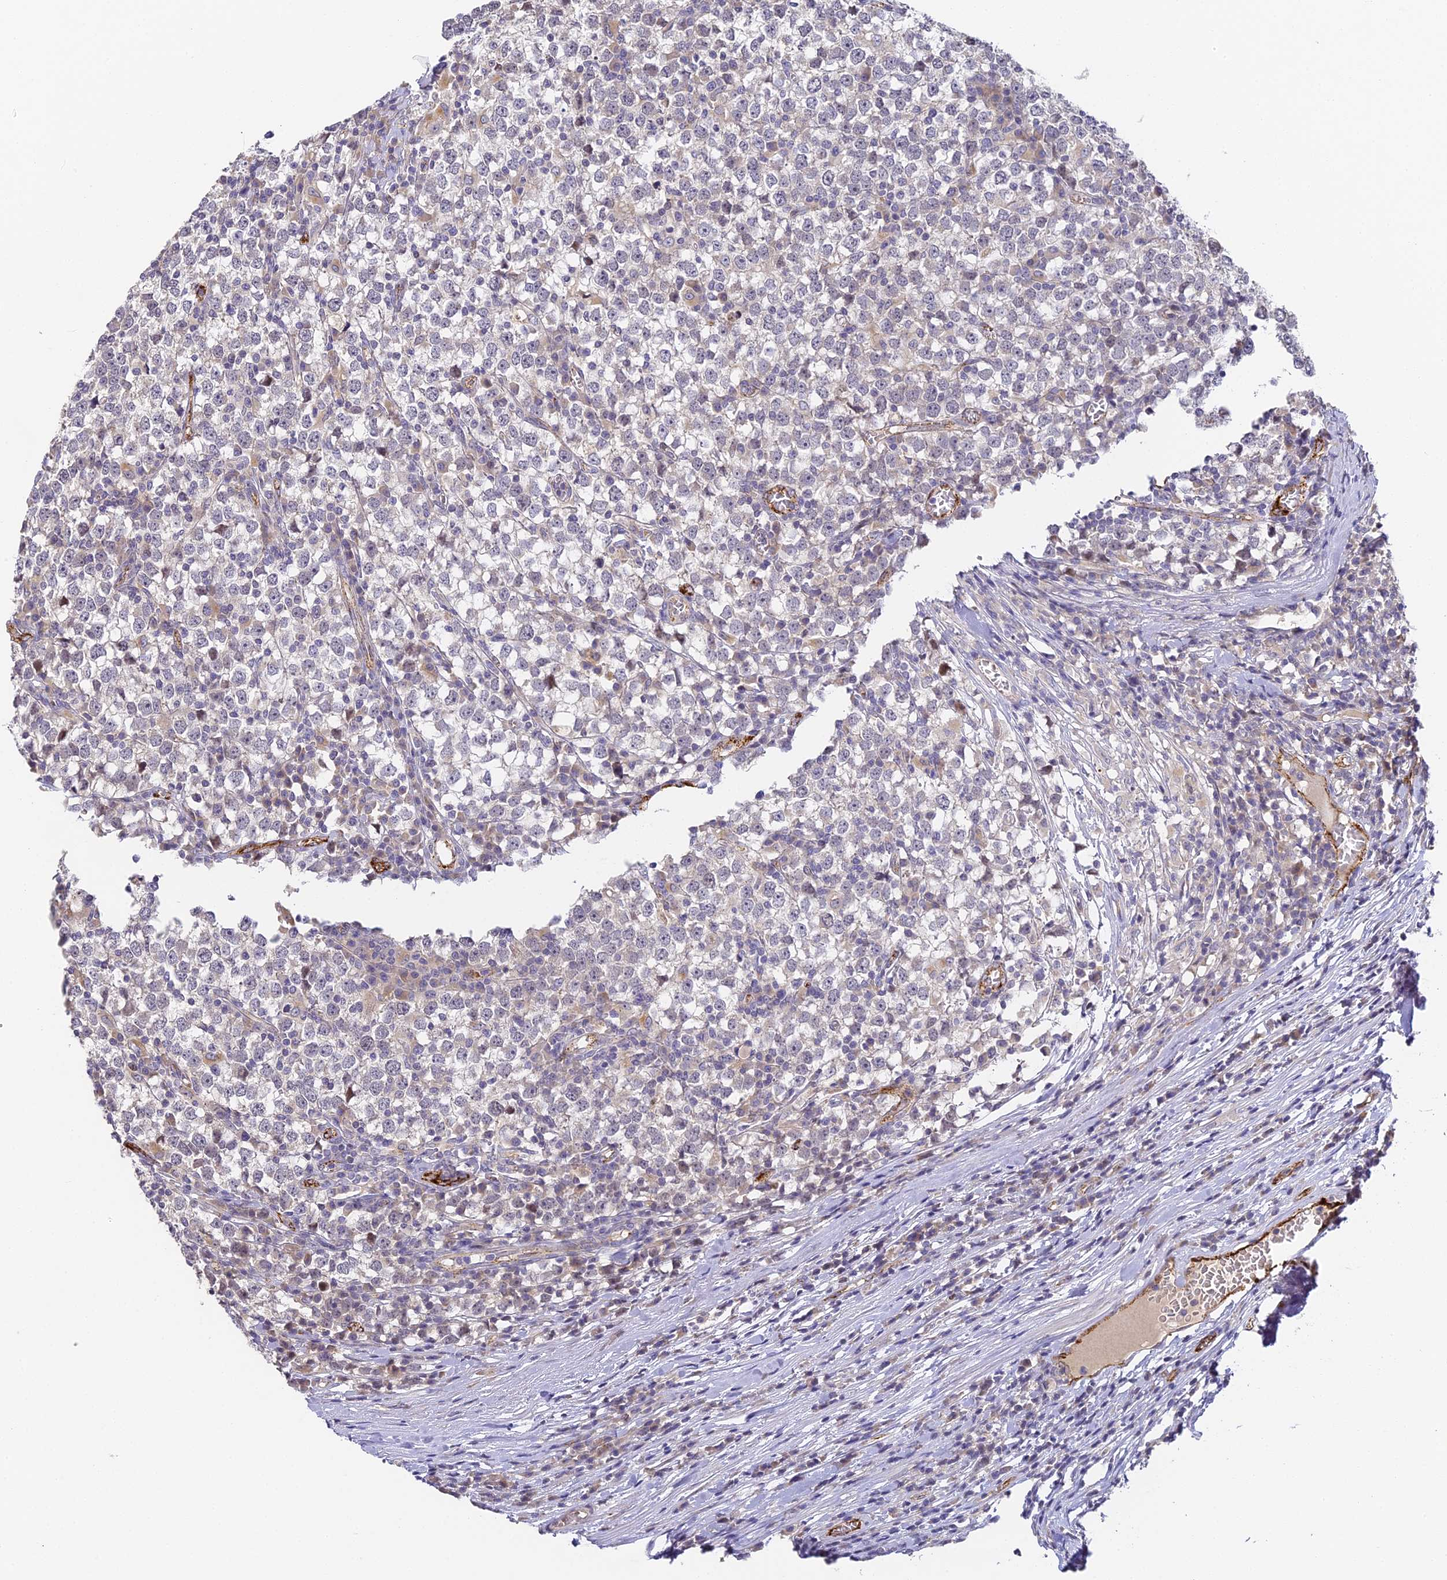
{"staining": {"intensity": "negative", "quantity": "none", "location": "none"}, "tissue": "testis cancer", "cell_type": "Tumor cells", "image_type": "cancer", "snomed": [{"axis": "morphology", "description": "Seminoma, NOS"}, {"axis": "topography", "description": "Testis"}], "caption": "Tumor cells are negative for brown protein staining in testis cancer.", "gene": "DNAAF10", "patient": {"sex": "male", "age": 65}}